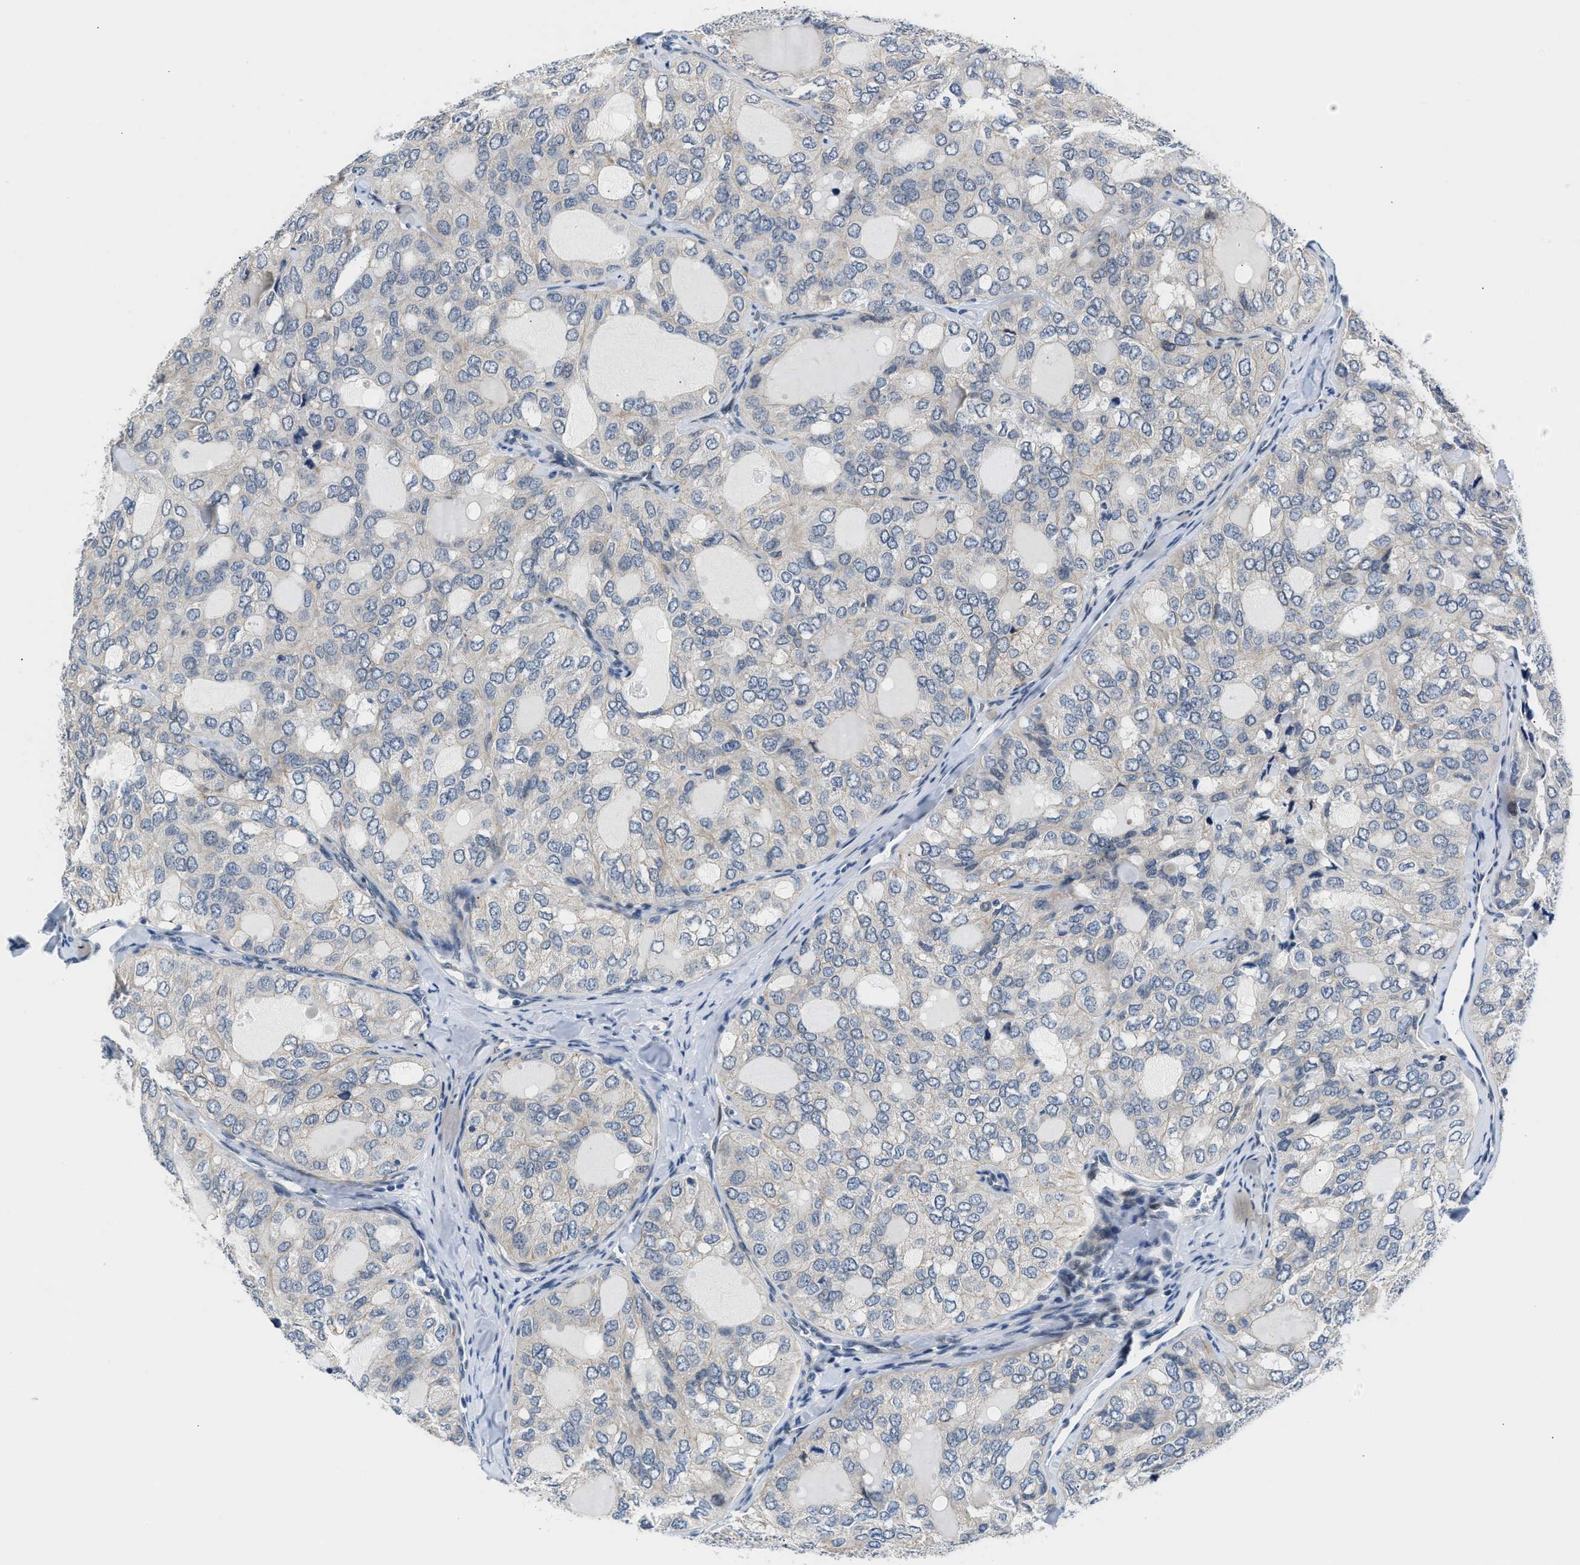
{"staining": {"intensity": "negative", "quantity": "none", "location": "none"}, "tissue": "thyroid cancer", "cell_type": "Tumor cells", "image_type": "cancer", "snomed": [{"axis": "morphology", "description": "Follicular adenoma carcinoma, NOS"}, {"axis": "topography", "description": "Thyroid gland"}], "caption": "Immunohistochemistry (IHC) of human thyroid follicular adenoma carcinoma demonstrates no positivity in tumor cells.", "gene": "PPM1H", "patient": {"sex": "male", "age": 75}}